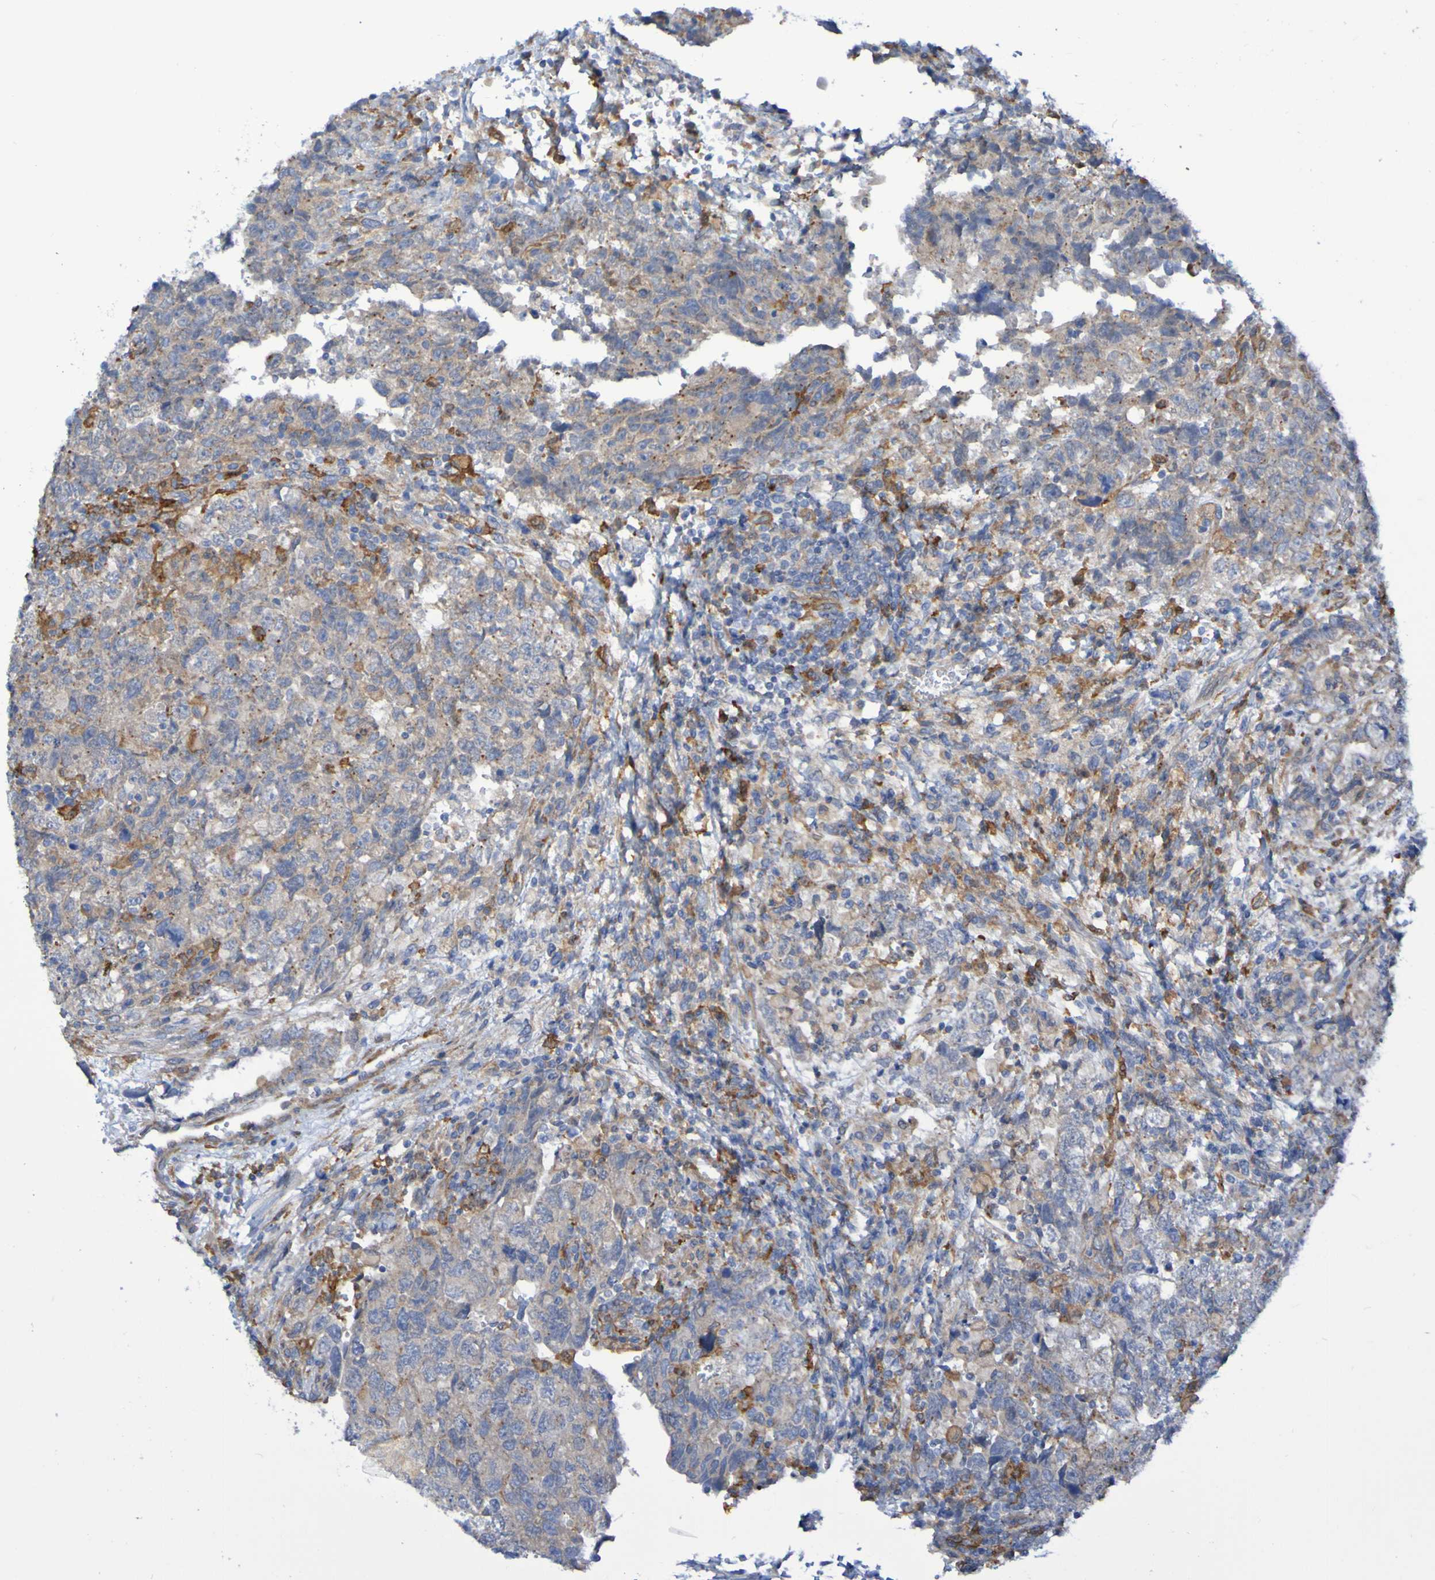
{"staining": {"intensity": "weak", "quantity": ">75%", "location": "cytoplasmic/membranous"}, "tissue": "testis cancer", "cell_type": "Tumor cells", "image_type": "cancer", "snomed": [{"axis": "morphology", "description": "Carcinoma, Embryonal, NOS"}, {"axis": "topography", "description": "Testis"}], "caption": "A low amount of weak cytoplasmic/membranous staining is identified in approximately >75% of tumor cells in testis embryonal carcinoma tissue.", "gene": "SCRG1", "patient": {"sex": "male", "age": 36}}